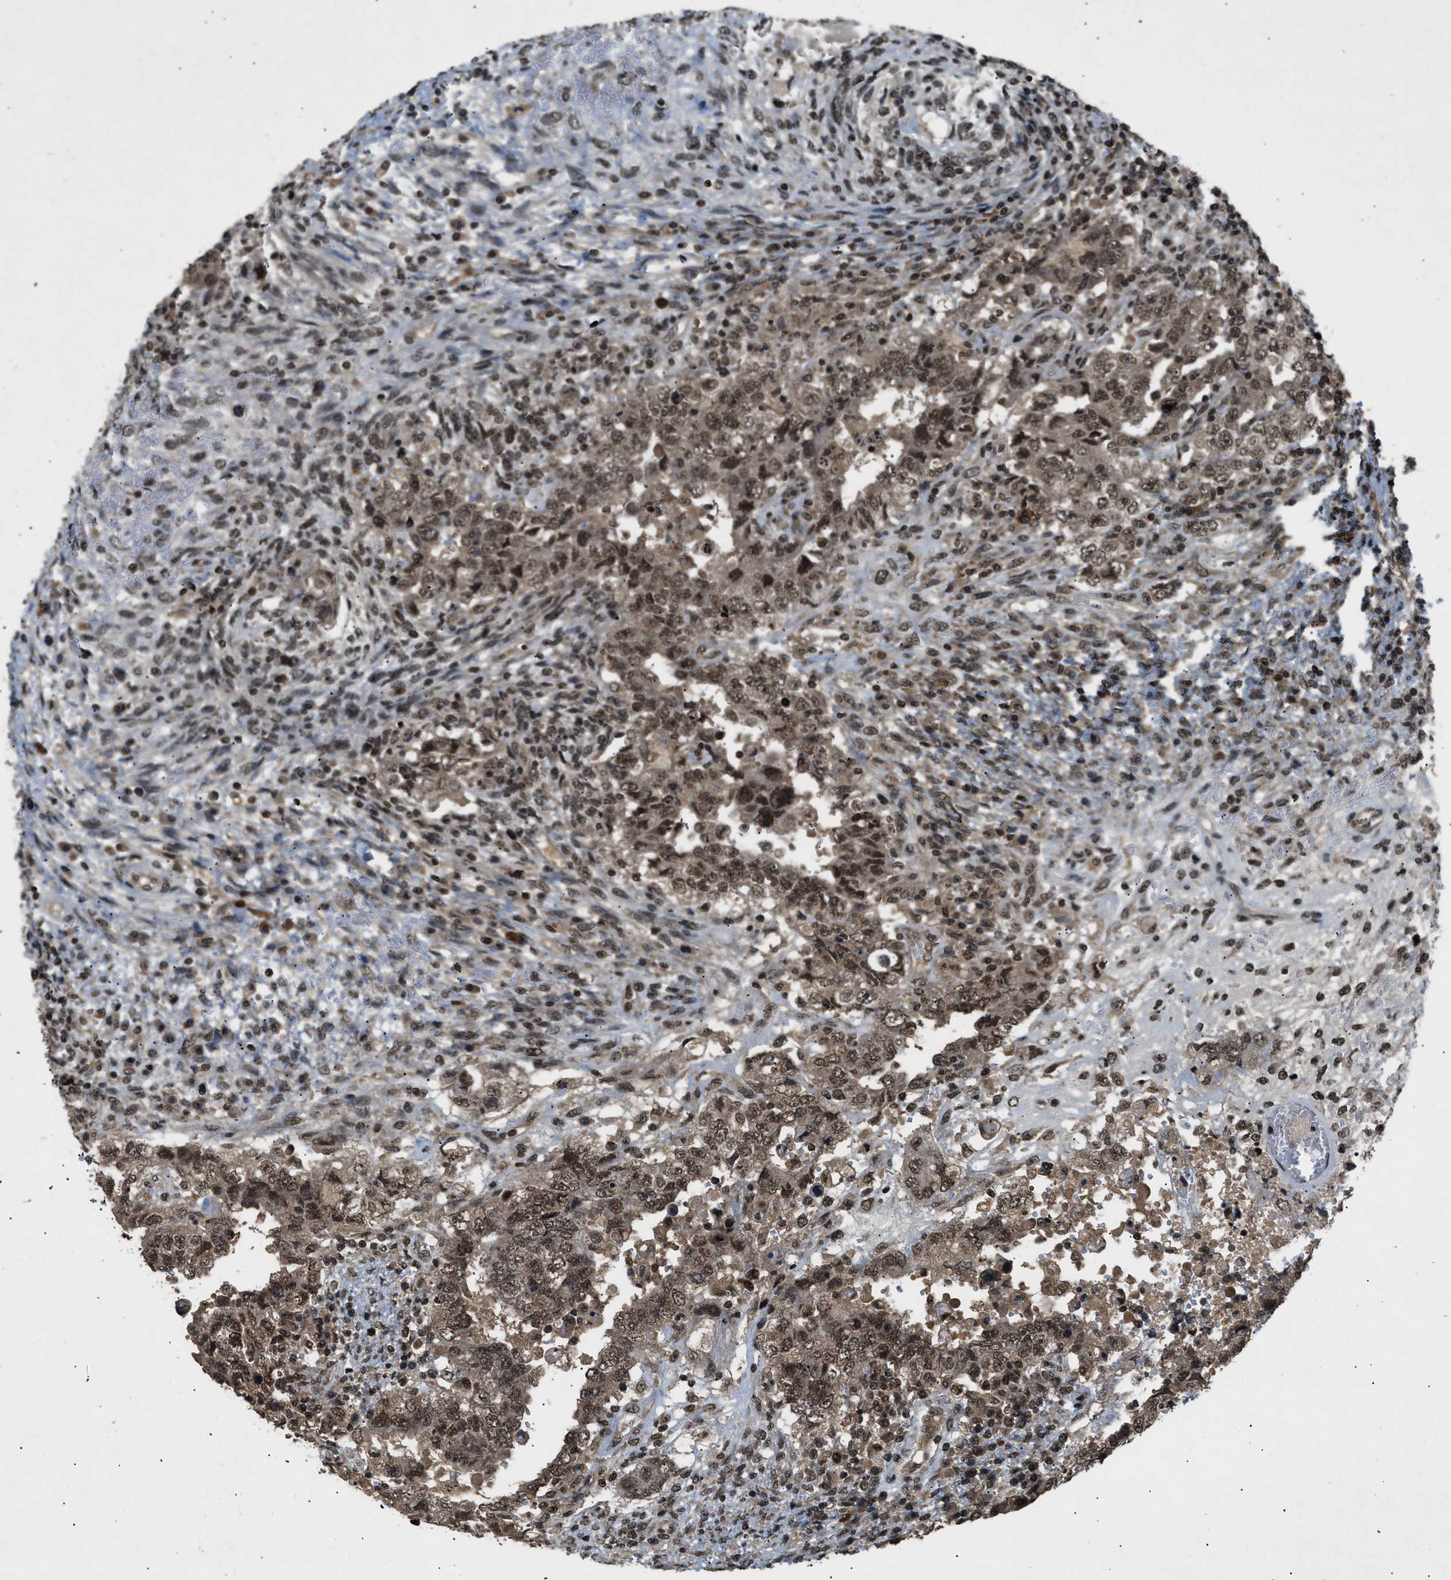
{"staining": {"intensity": "moderate", "quantity": ">75%", "location": "nuclear"}, "tissue": "testis cancer", "cell_type": "Tumor cells", "image_type": "cancer", "snomed": [{"axis": "morphology", "description": "Carcinoma, Embryonal, NOS"}, {"axis": "topography", "description": "Testis"}], "caption": "Immunohistochemical staining of human testis embryonal carcinoma demonstrates moderate nuclear protein expression in about >75% of tumor cells. Using DAB (brown) and hematoxylin (blue) stains, captured at high magnification using brightfield microscopy.", "gene": "RBM5", "patient": {"sex": "male", "age": 26}}